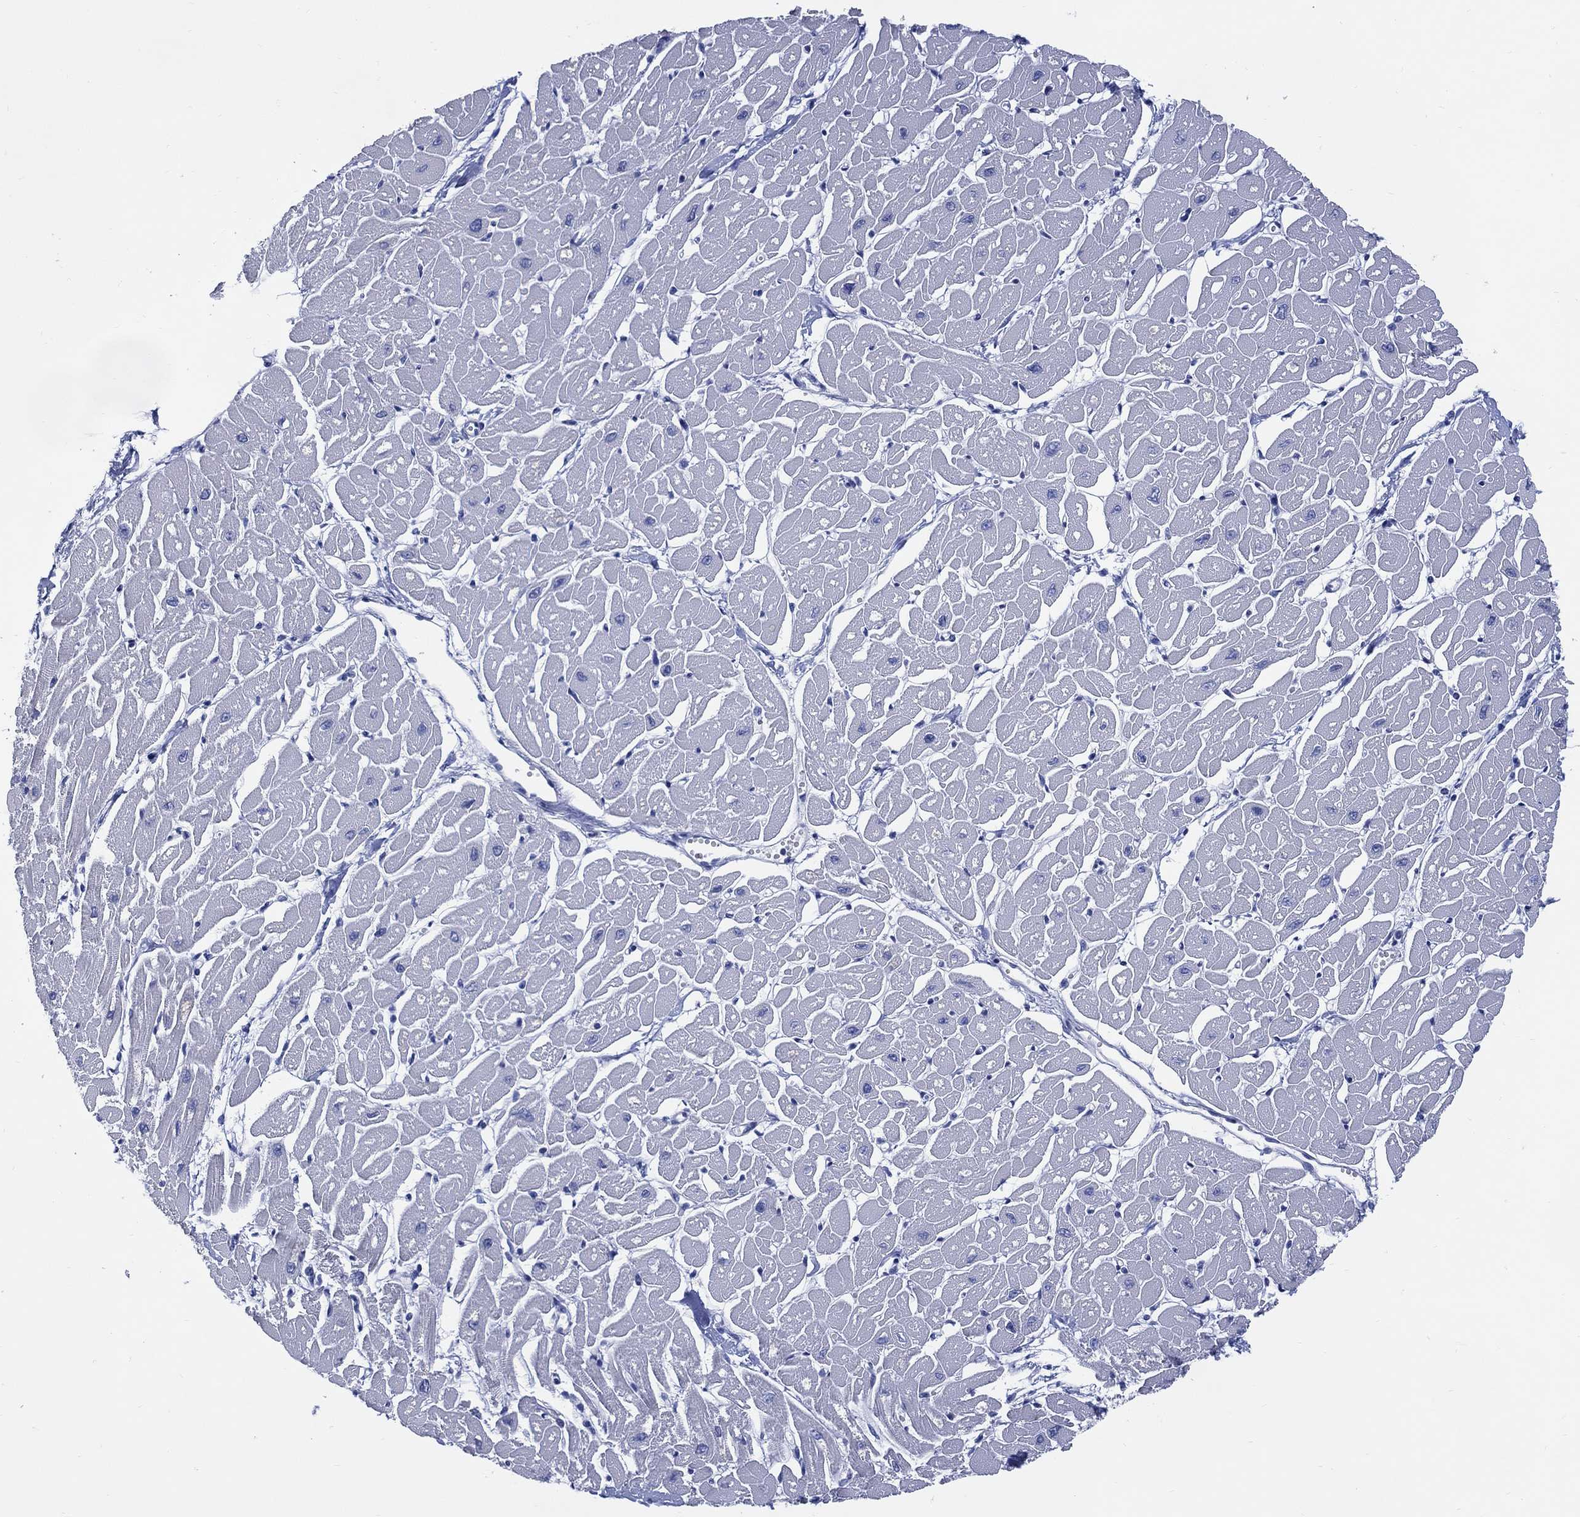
{"staining": {"intensity": "negative", "quantity": "none", "location": "none"}, "tissue": "heart muscle", "cell_type": "Cardiomyocytes", "image_type": "normal", "snomed": [{"axis": "morphology", "description": "Normal tissue, NOS"}, {"axis": "topography", "description": "Heart"}], "caption": "Human heart muscle stained for a protein using immunohistochemistry shows no staining in cardiomyocytes.", "gene": "DDI1", "patient": {"sex": "male", "age": 57}}